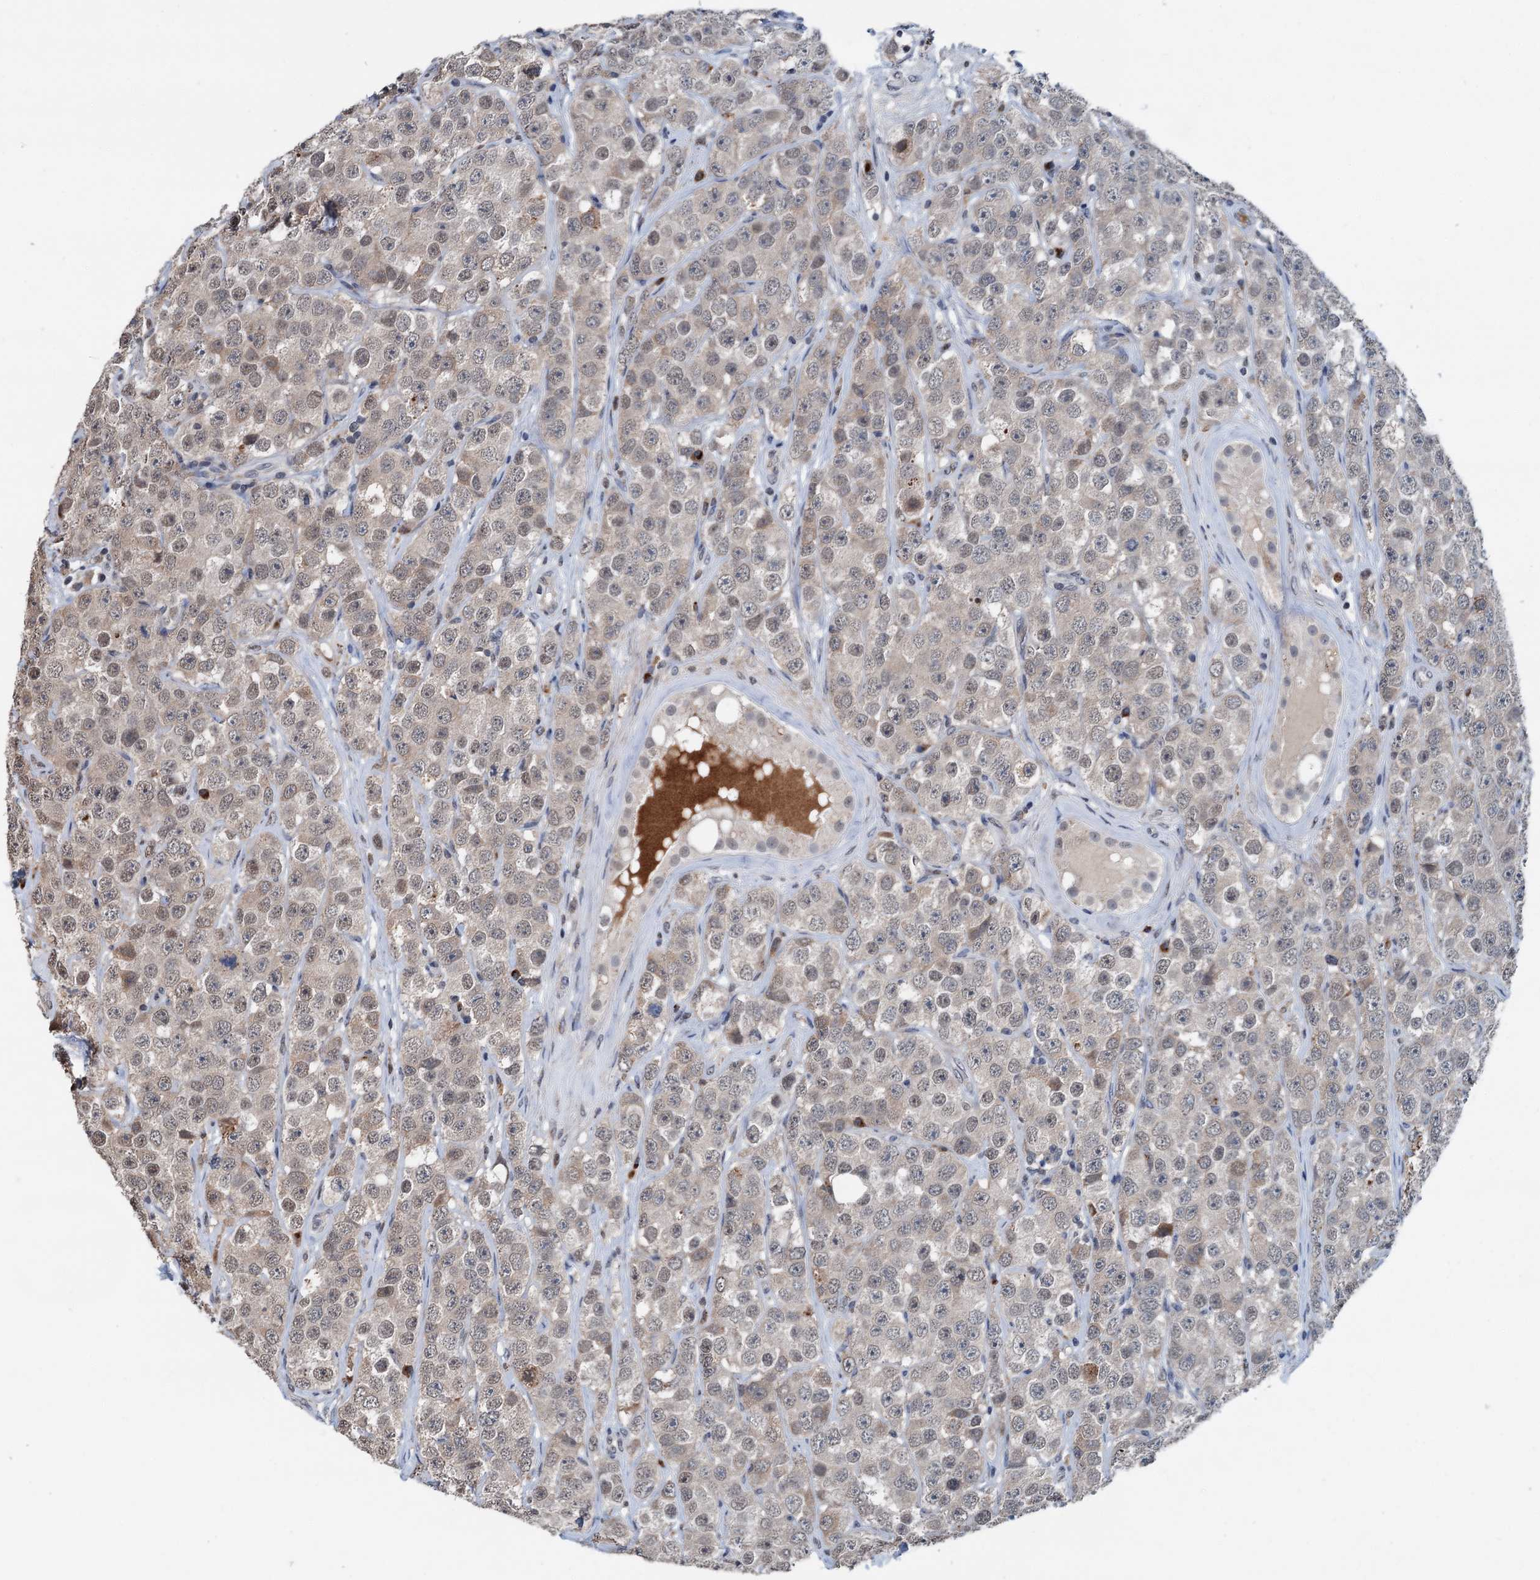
{"staining": {"intensity": "weak", "quantity": "<25%", "location": "cytoplasmic/membranous"}, "tissue": "testis cancer", "cell_type": "Tumor cells", "image_type": "cancer", "snomed": [{"axis": "morphology", "description": "Seminoma, NOS"}, {"axis": "topography", "description": "Testis"}], "caption": "Tumor cells are negative for brown protein staining in testis cancer.", "gene": "SHLD1", "patient": {"sex": "male", "age": 28}}